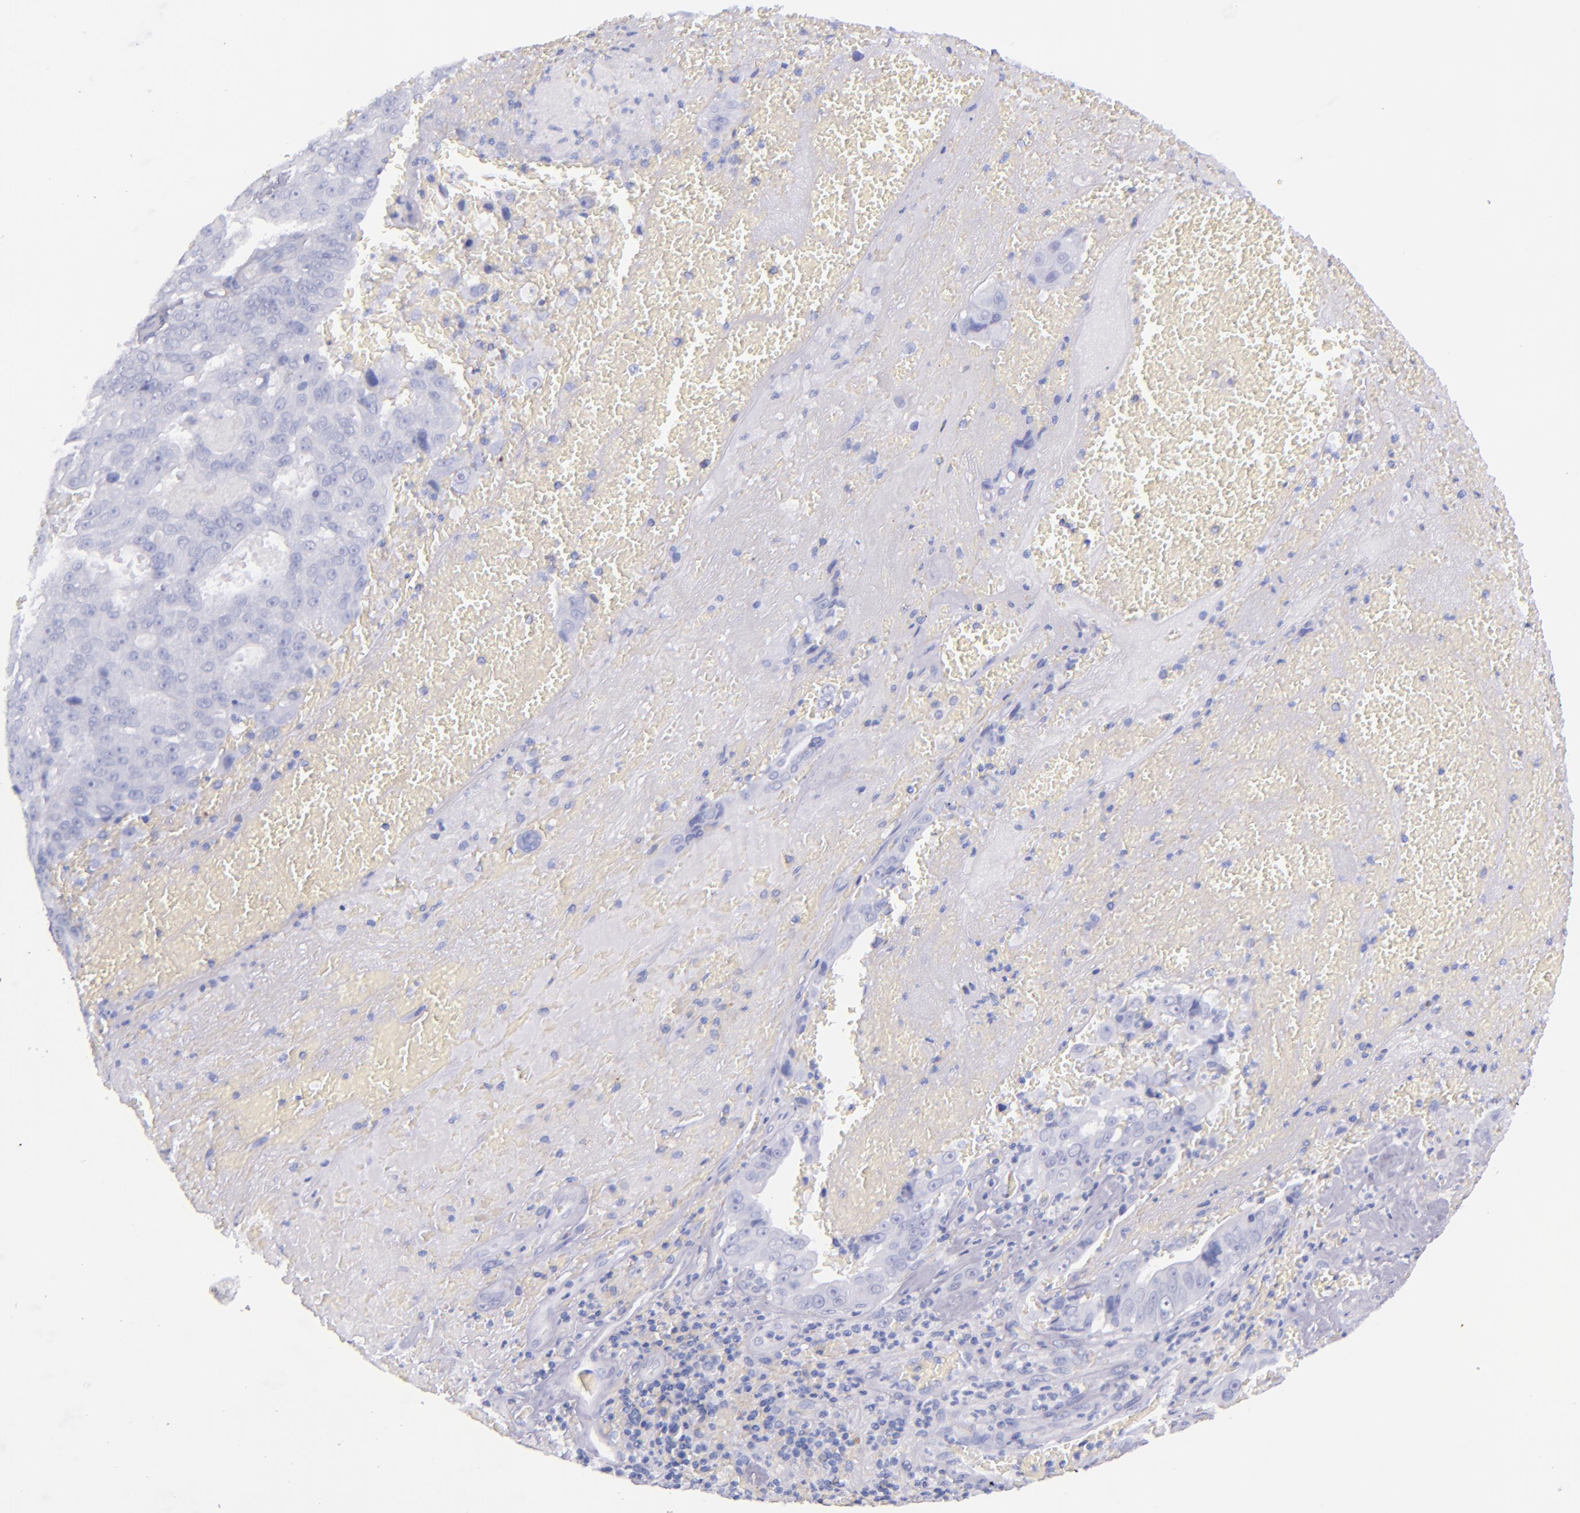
{"staining": {"intensity": "negative", "quantity": "none", "location": "none"}, "tissue": "liver cancer", "cell_type": "Tumor cells", "image_type": "cancer", "snomed": [{"axis": "morphology", "description": "Cholangiocarcinoma"}, {"axis": "topography", "description": "Liver"}], "caption": "A high-resolution image shows IHC staining of liver cholangiocarcinoma, which shows no significant positivity in tumor cells.", "gene": "SFTPB", "patient": {"sex": "female", "age": 79}}